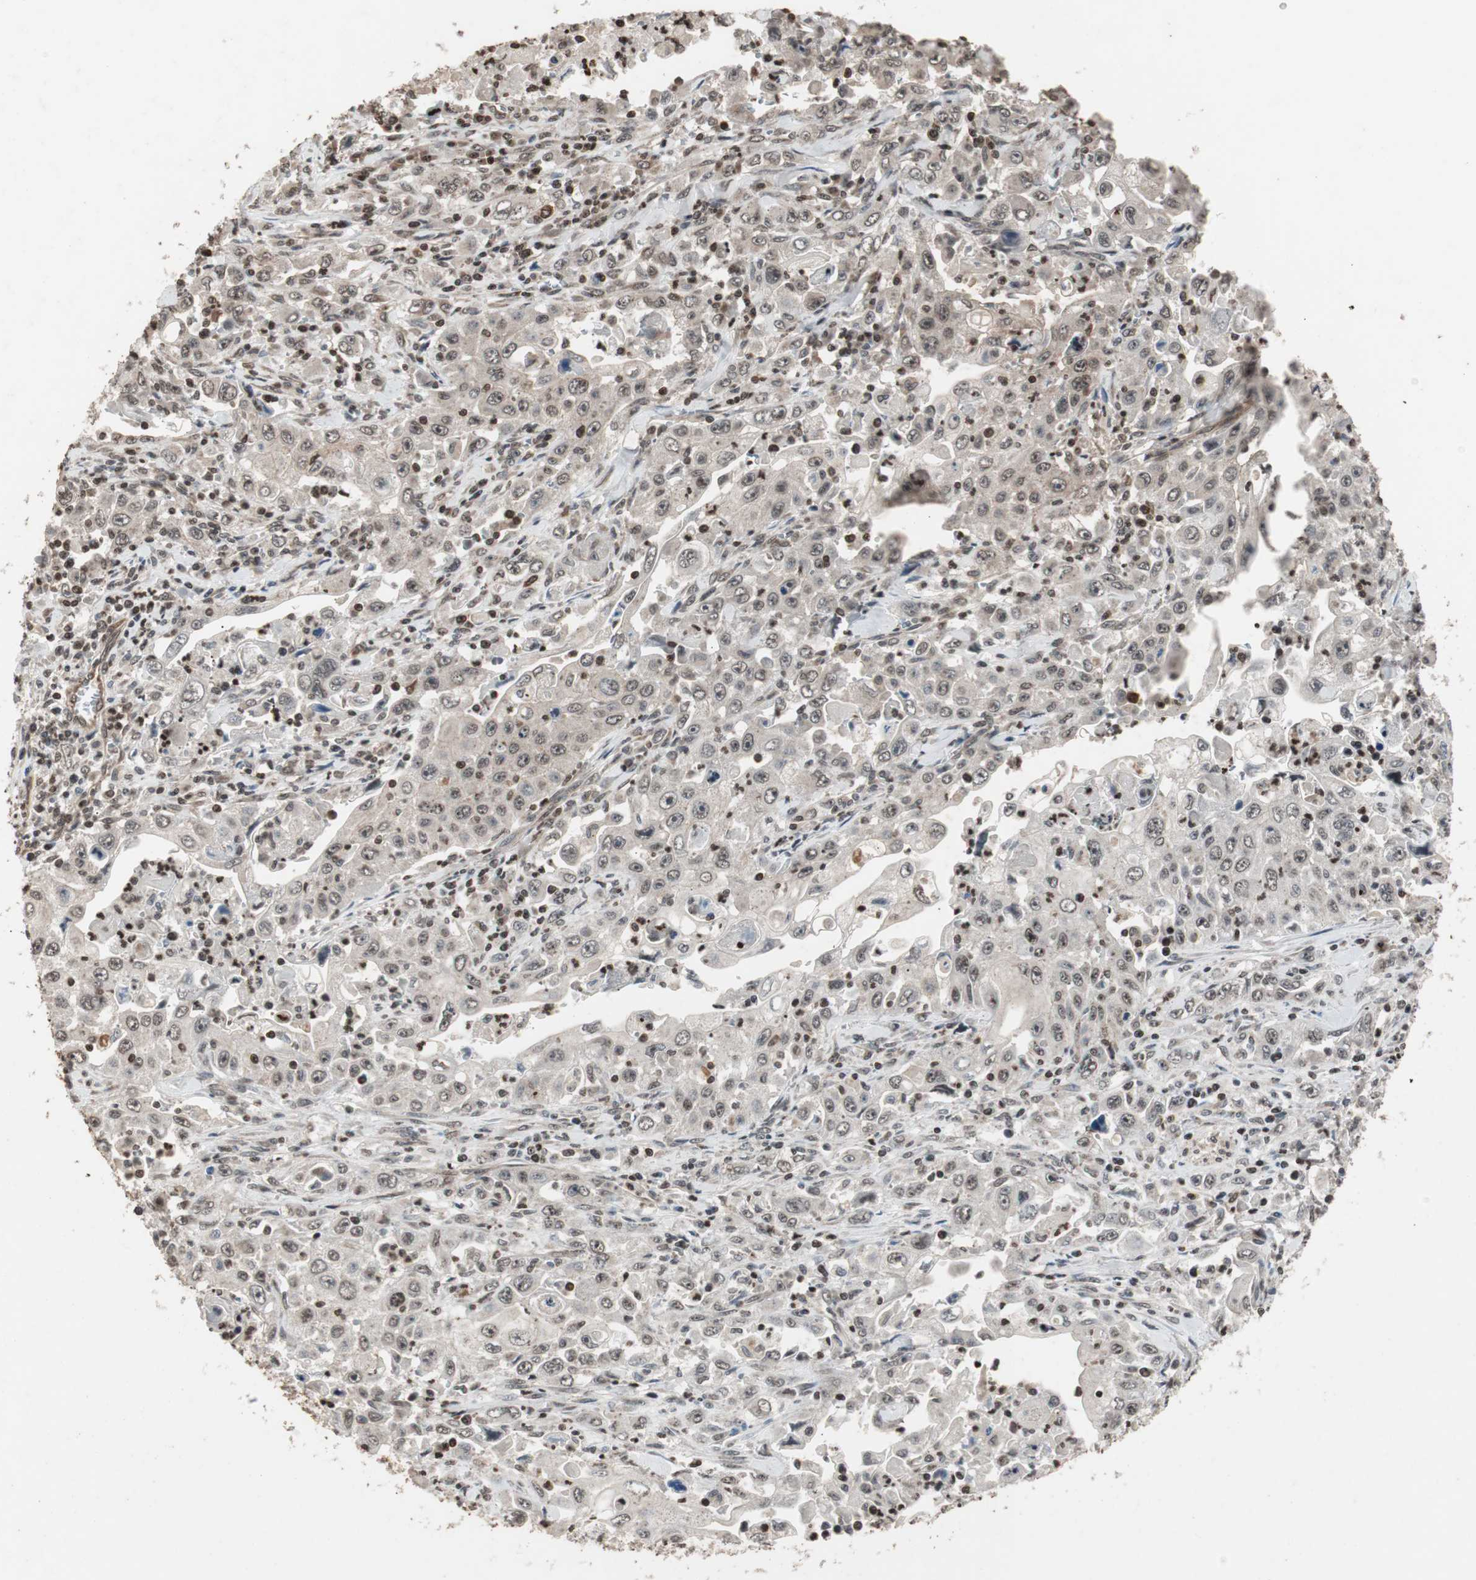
{"staining": {"intensity": "weak", "quantity": "<25%", "location": "nuclear"}, "tissue": "pancreatic cancer", "cell_type": "Tumor cells", "image_type": "cancer", "snomed": [{"axis": "morphology", "description": "Adenocarcinoma, NOS"}, {"axis": "topography", "description": "Pancreas"}], "caption": "This photomicrograph is of pancreatic adenocarcinoma stained with immunohistochemistry (IHC) to label a protein in brown with the nuclei are counter-stained blue. There is no expression in tumor cells.", "gene": "ZFC3H1", "patient": {"sex": "male", "age": 70}}